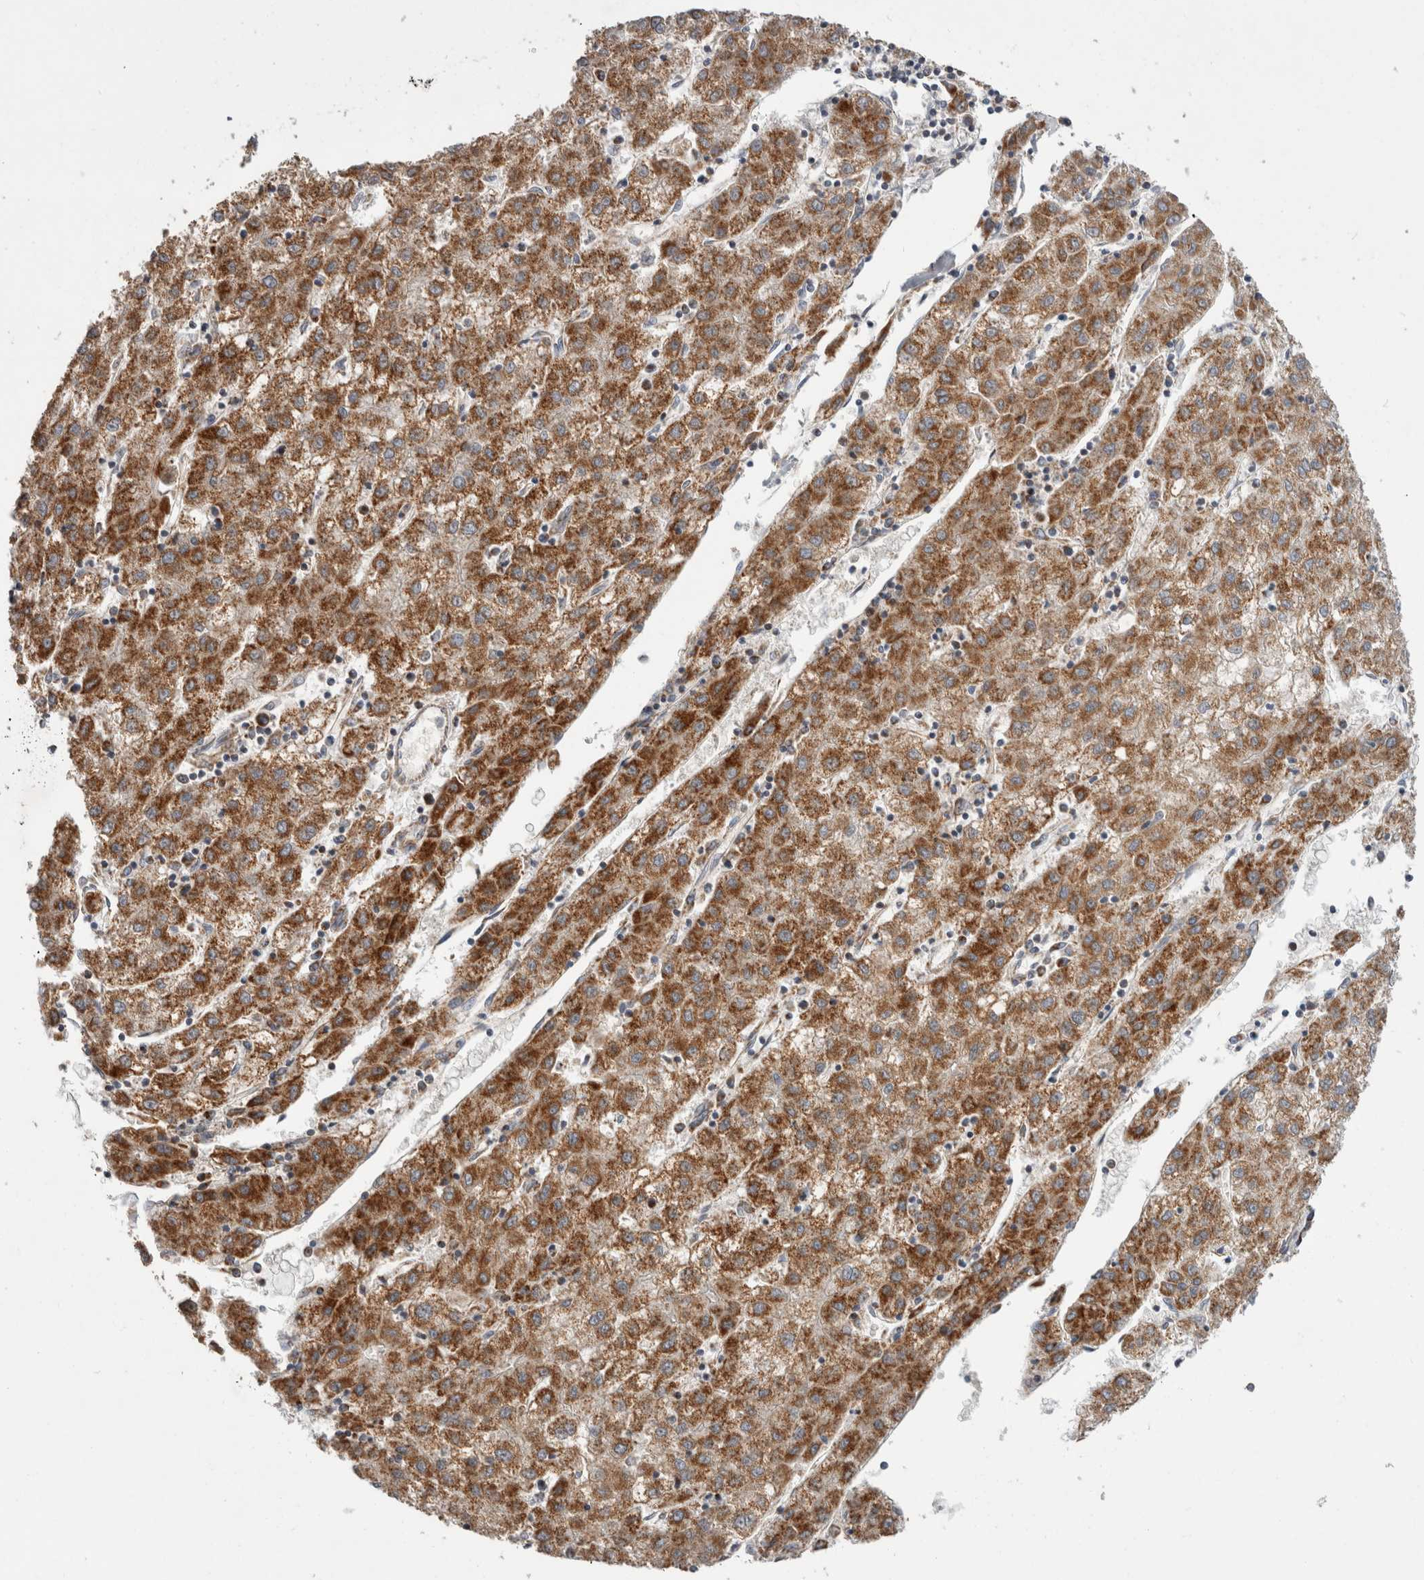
{"staining": {"intensity": "moderate", "quantity": ">75%", "location": "cytoplasmic/membranous"}, "tissue": "liver cancer", "cell_type": "Tumor cells", "image_type": "cancer", "snomed": [{"axis": "morphology", "description": "Carcinoma, Hepatocellular, NOS"}, {"axis": "topography", "description": "Liver"}], "caption": "The micrograph reveals staining of hepatocellular carcinoma (liver), revealing moderate cytoplasmic/membranous protein staining (brown color) within tumor cells.", "gene": "MRPL37", "patient": {"sex": "male", "age": 72}}